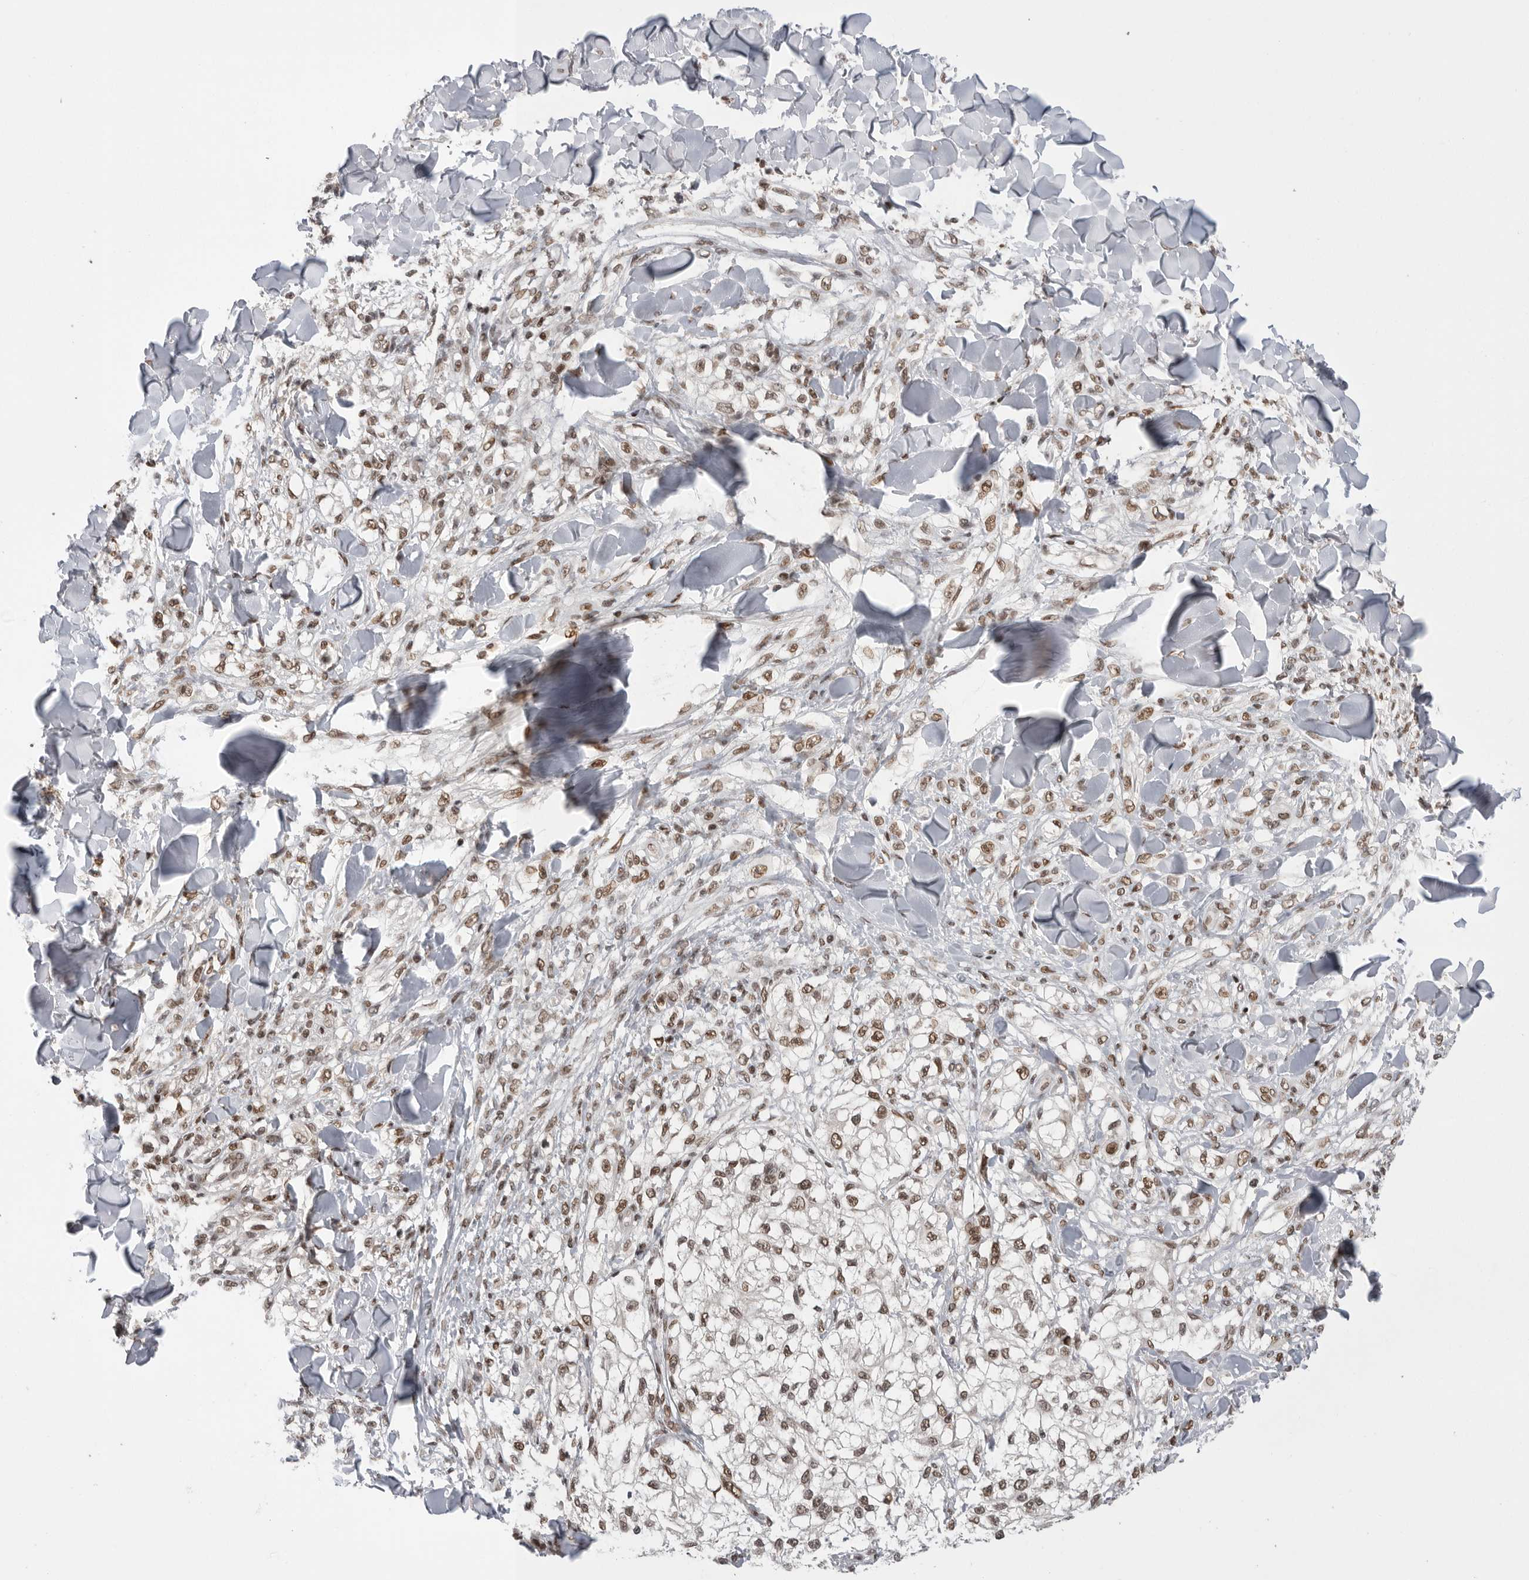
{"staining": {"intensity": "moderate", "quantity": ">75%", "location": "nuclear"}, "tissue": "melanoma", "cell_type": "Tumor cells", "image_type": "cancer", "snomed": [{"axis": "morphology", "description": "Malignant melanoma, NOS"}, {"axis": "topography", "description": "Skin of head"}], "caption": "A medium amount of moderate nuclear staining is present in approximately >75% of tumor cells in melanoma tissue. Using DAB (3,3'-diaminobenzidine) (brown) and hematoxylin (blue) stains, captured at high magnification using brightfield microscopy.", "gene": "POU5F1", "patient": {"sex": "male", "age": 83}}